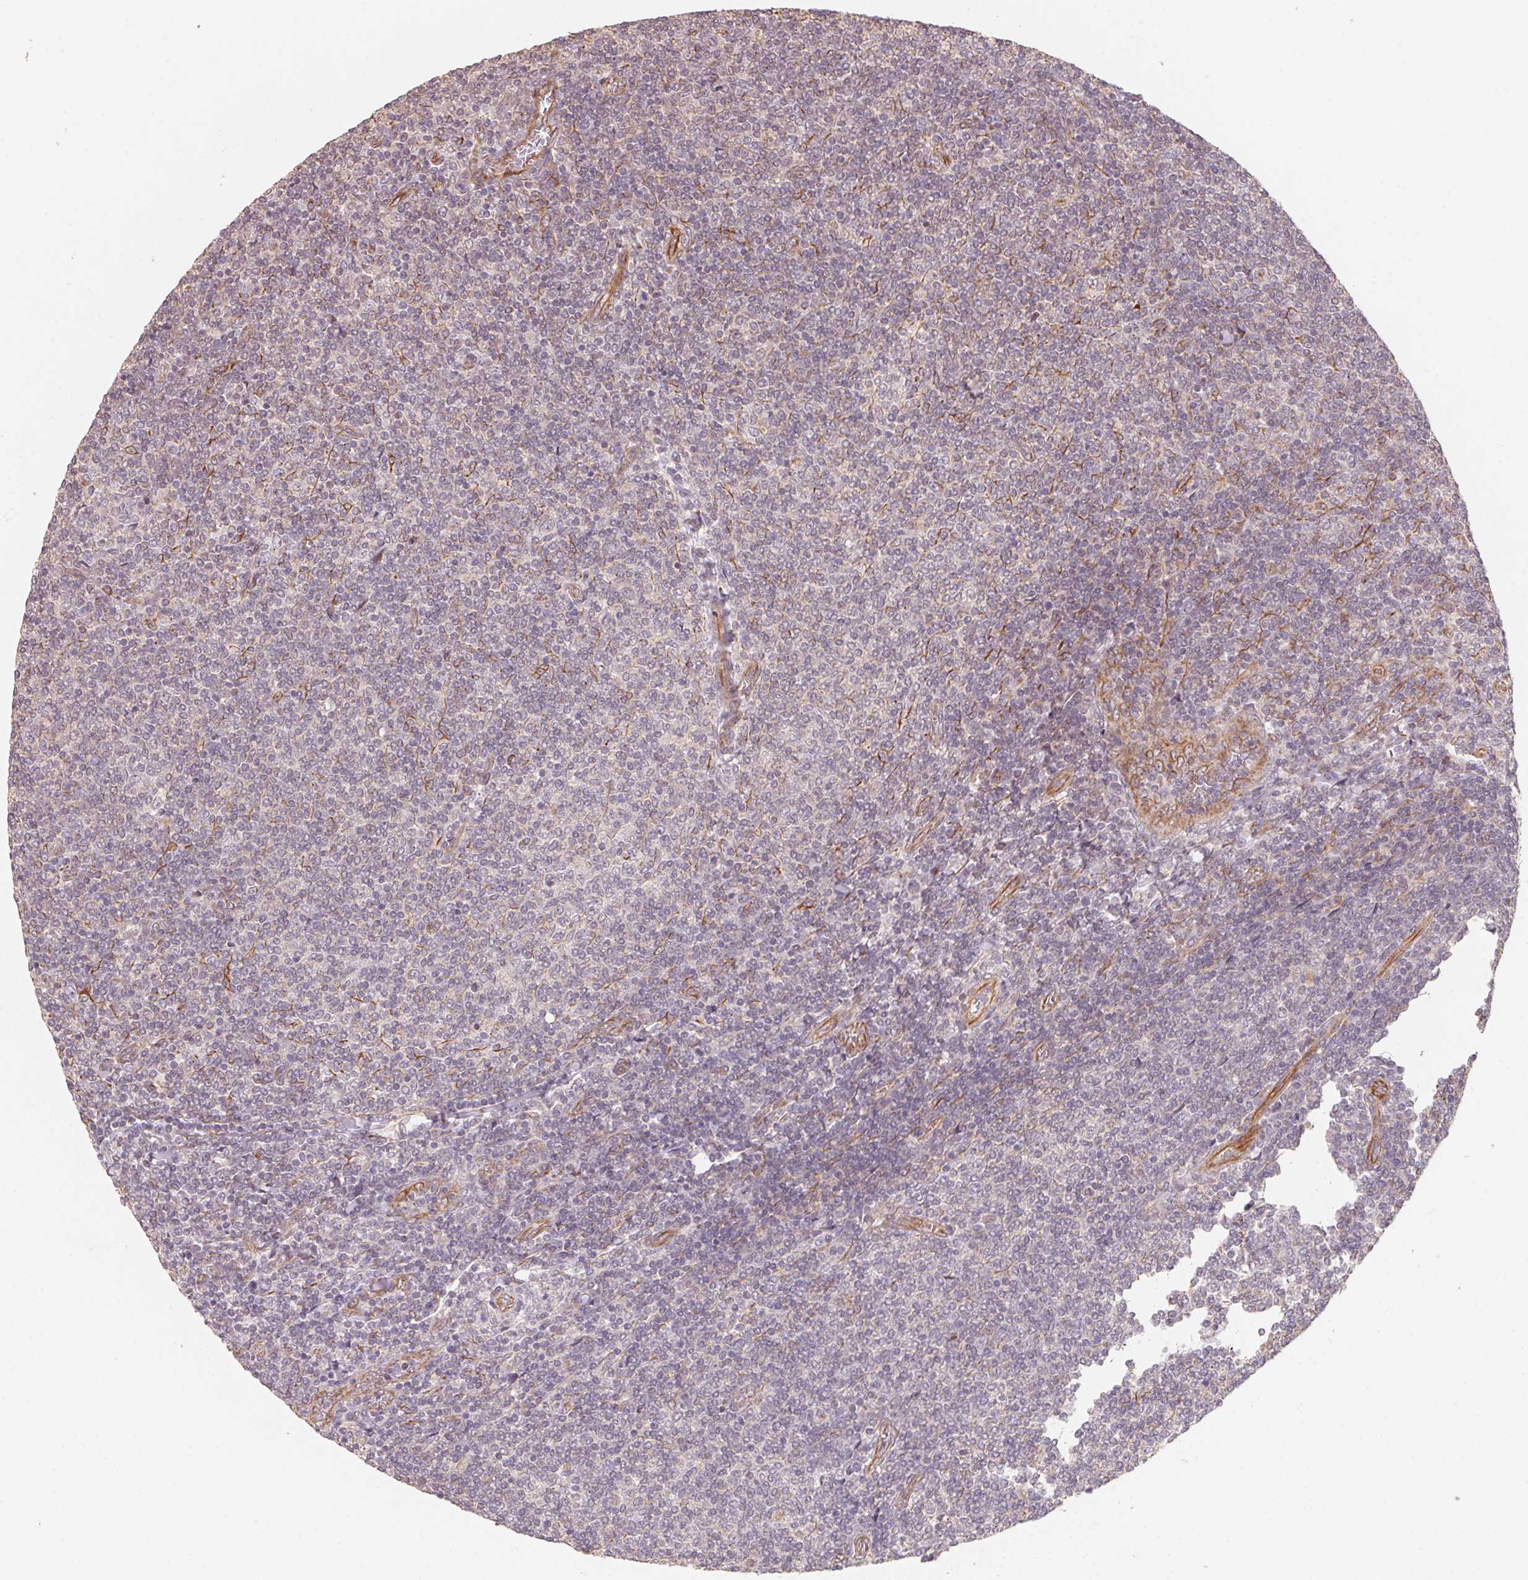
{"staining": {"intensity": "negative", "quantity": "none", "location": "none"}, "tissue": "lymphoma", "cell_type": "Tumor cells", "image_type": "cancer", "snomed": [{"axis": "morphology", "description": "Malignant lymphoma, non-Hodgkin's type, Low grade"}, {"axis": "topography", "description": "Lymph node"}], "caption": "Human malignant lymphoma, non-Hodgkin's type (low-grade) stained for a protein using IHC demonstrates no positivity in tumor cells.", "gene": "TSPAN12", "patient": {"sex": "male", "age": 52}}